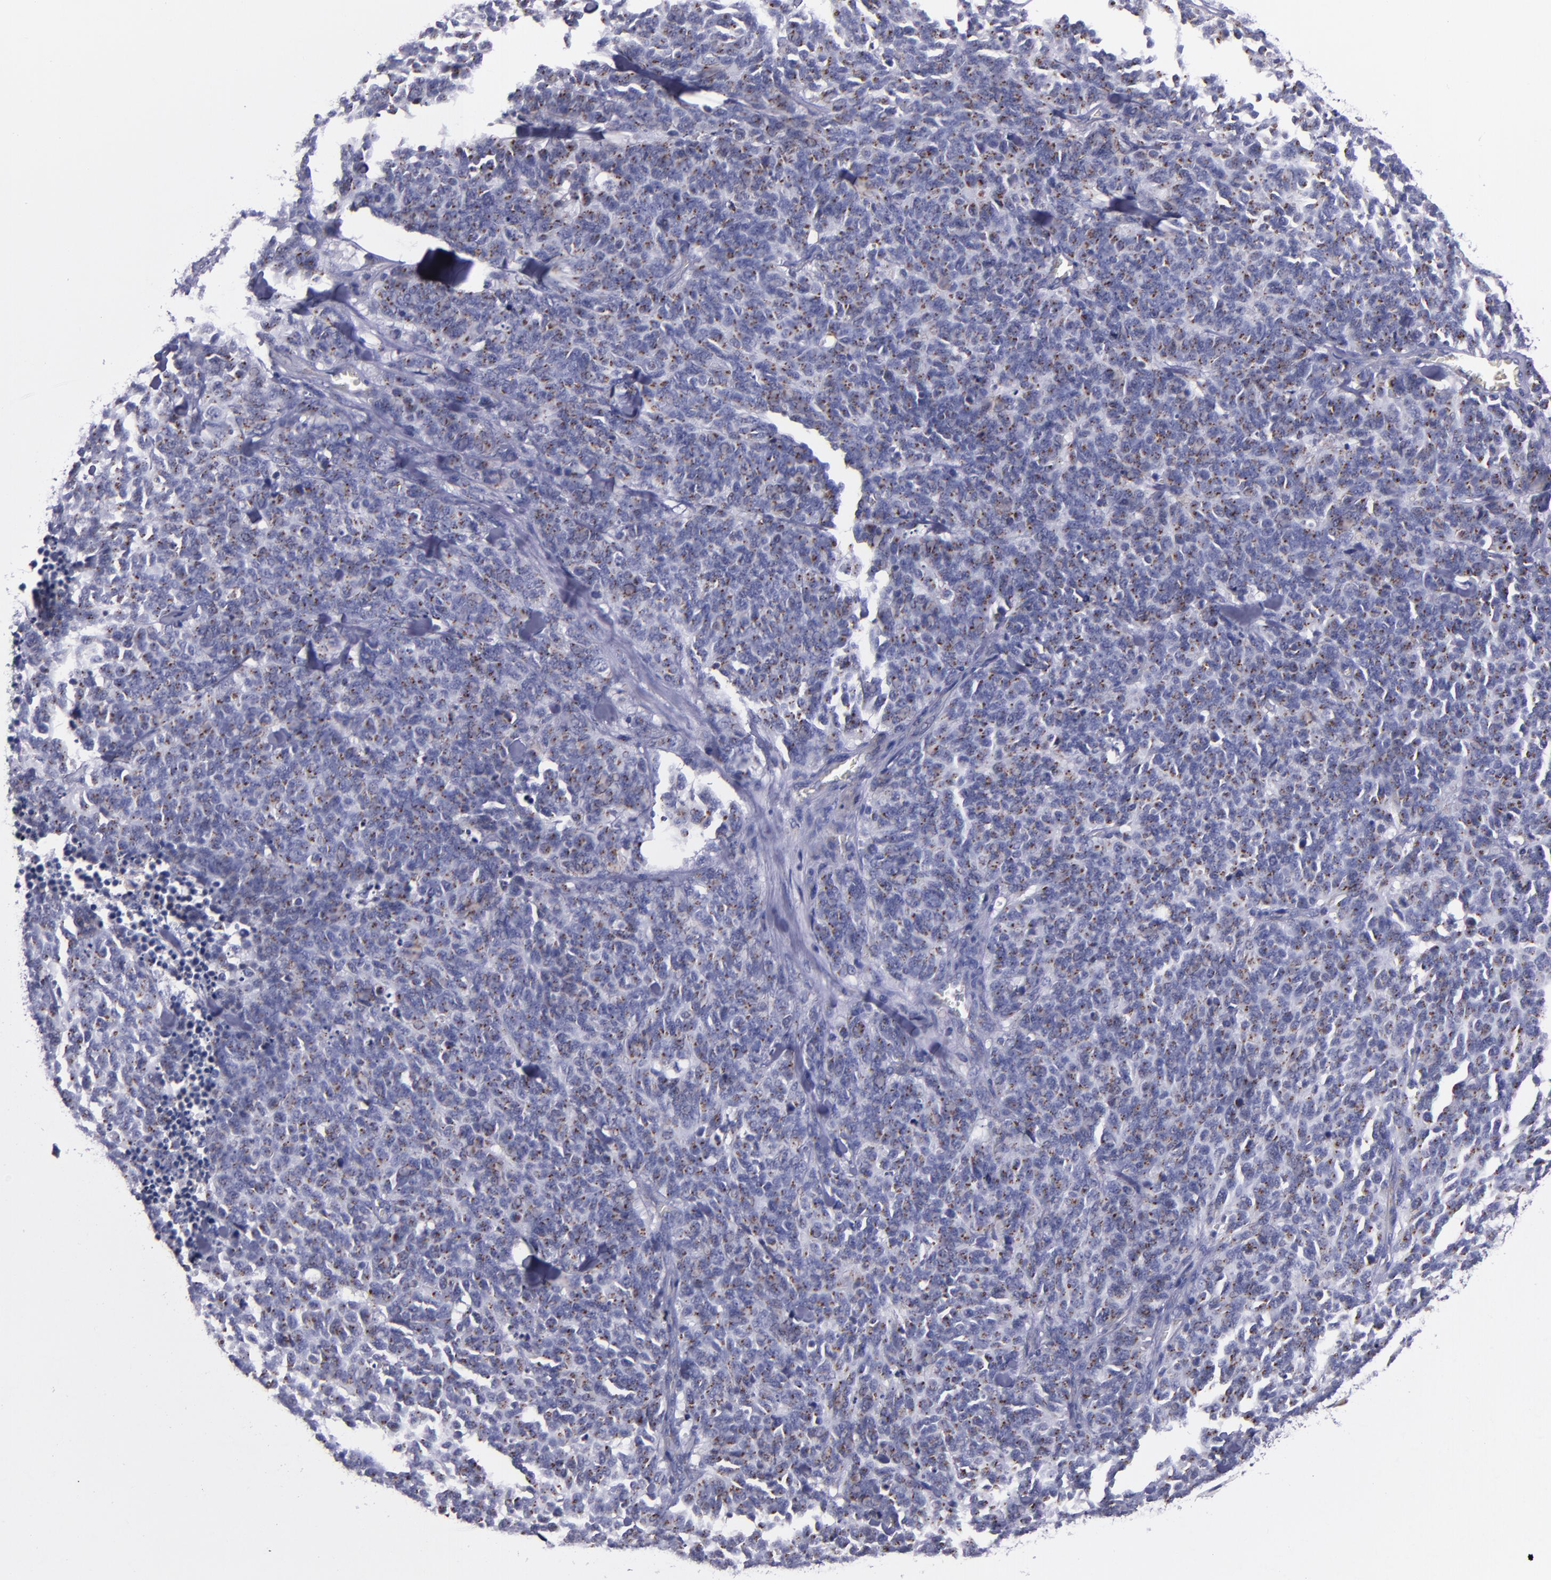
{"staining": {"intensity": "strong", "quantity": "25%-75%", "location": "cytoplasmic/membranous"}, "tissue": "lung cancer", "cell_type": "Tumor cells", "image_type": "cancer", "snomed": [{"axis": "morphology", "description": "Neoplasm, malignant, NOS"}, {"axis": "topography", "description": "Lung"}], "caption": "There is high levels of strong cytoplasmic/membranous staining in tumor cells of lung neoplasm (malignant), as demonstrated by immunohistochemical staining (brown color).", "gene": "RAB41", "patient": {"sex": "female", "age": 58}}